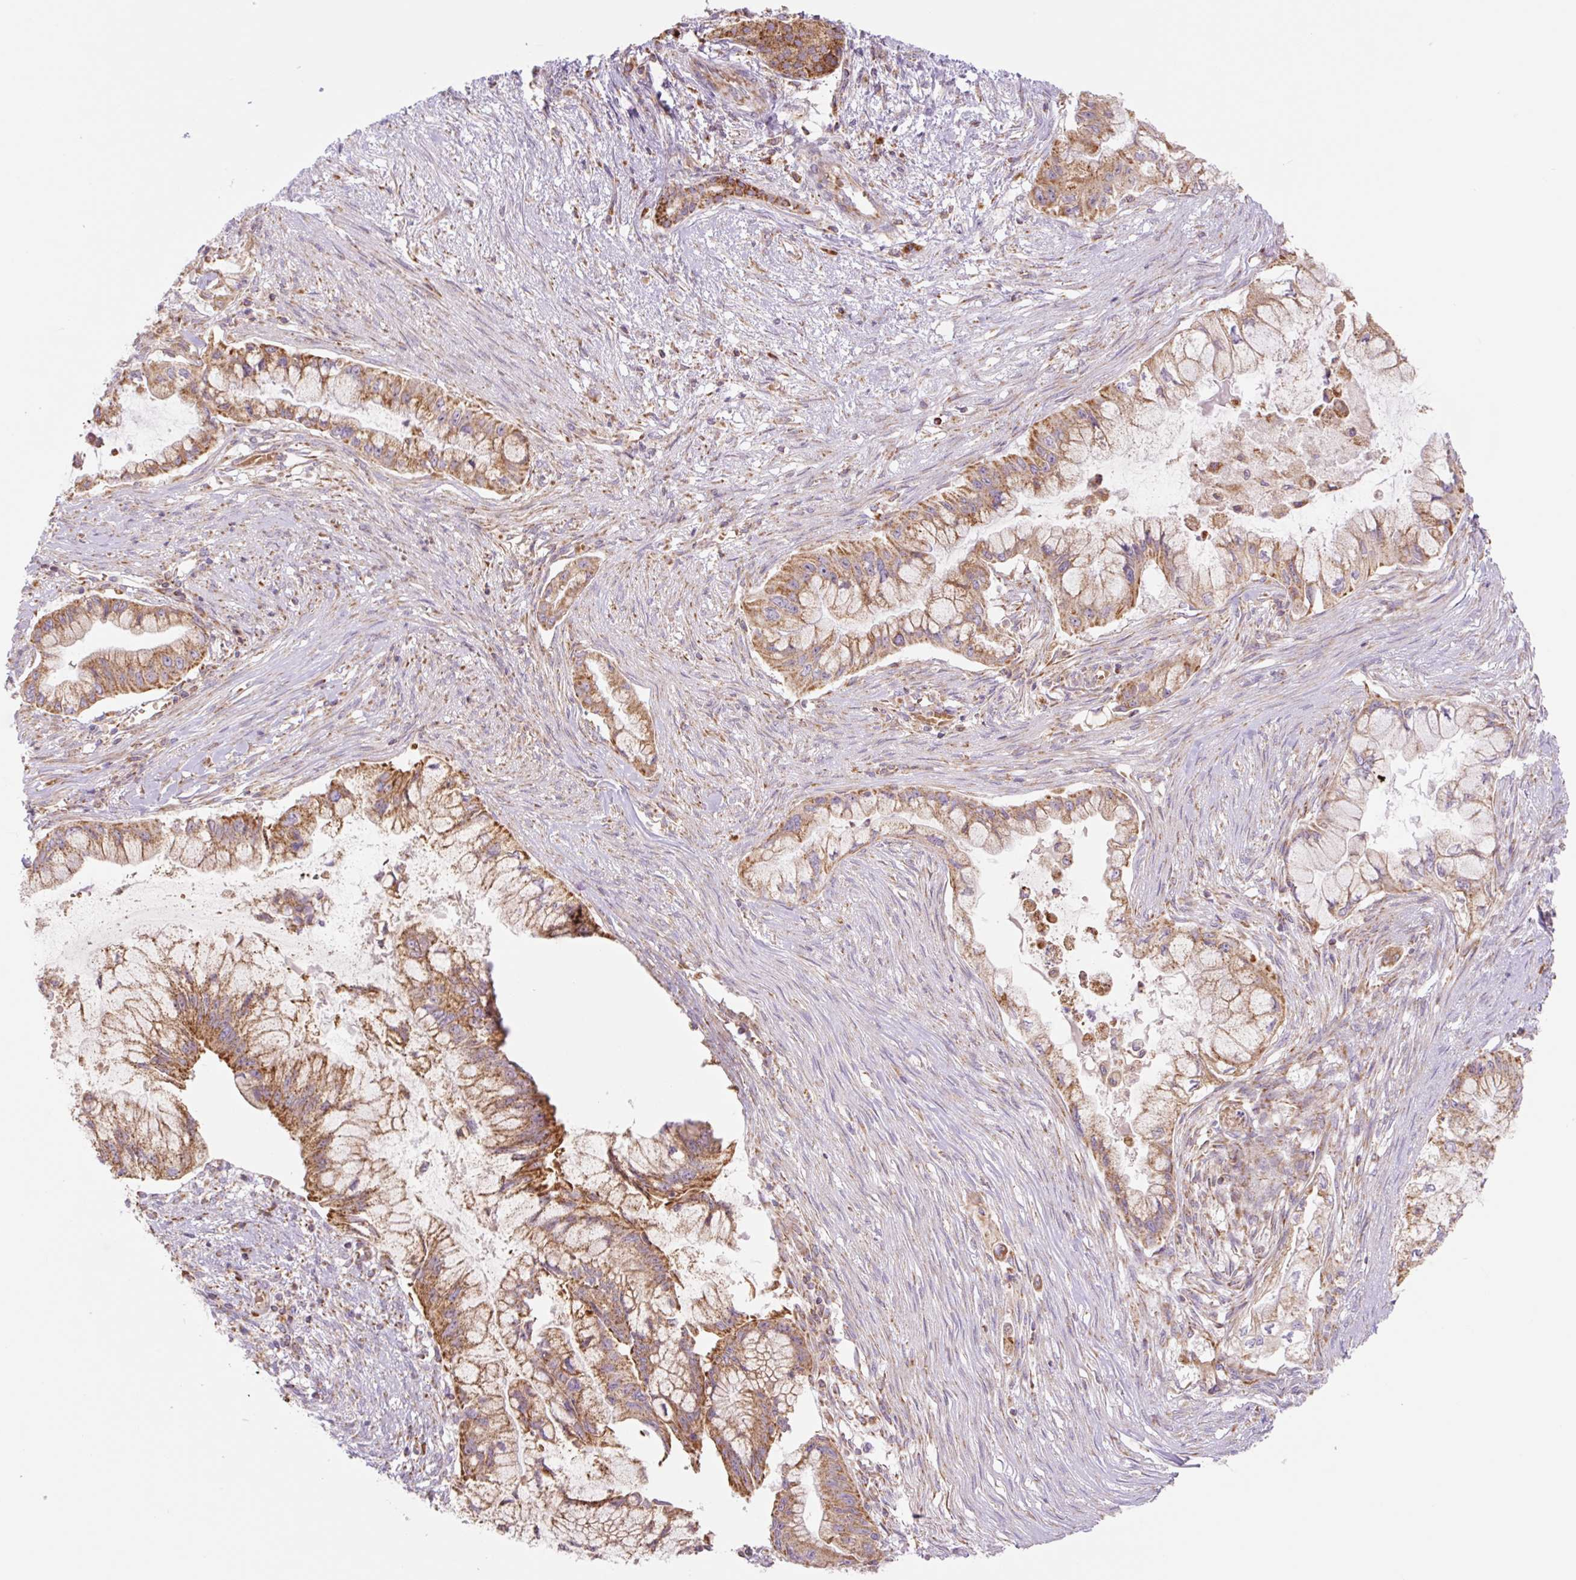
{"staining": {"intensity": "moderate", "quantity": ">75%", "location": "cytoplasmic/membranous"}, "tissue": "pancreatic cancer", "cell_type": "Tumor cells", "image_type": "cancer", "snomed": [{"axis": "morphology", "description": "Adenocarcinoma, NOS"}, {"axis": "topography", "description": "Pancreas"}], "caption": "Immunohistochemistry (IHC) image of pancreatic adenocarcinoma stained for a protein (brown), which displays medium levels of moderate cytoplasmic/membranous staining in about >75% of tumor cells.", "gene": "GOSR2", "patient": {"sex": "male", "age": 48}}